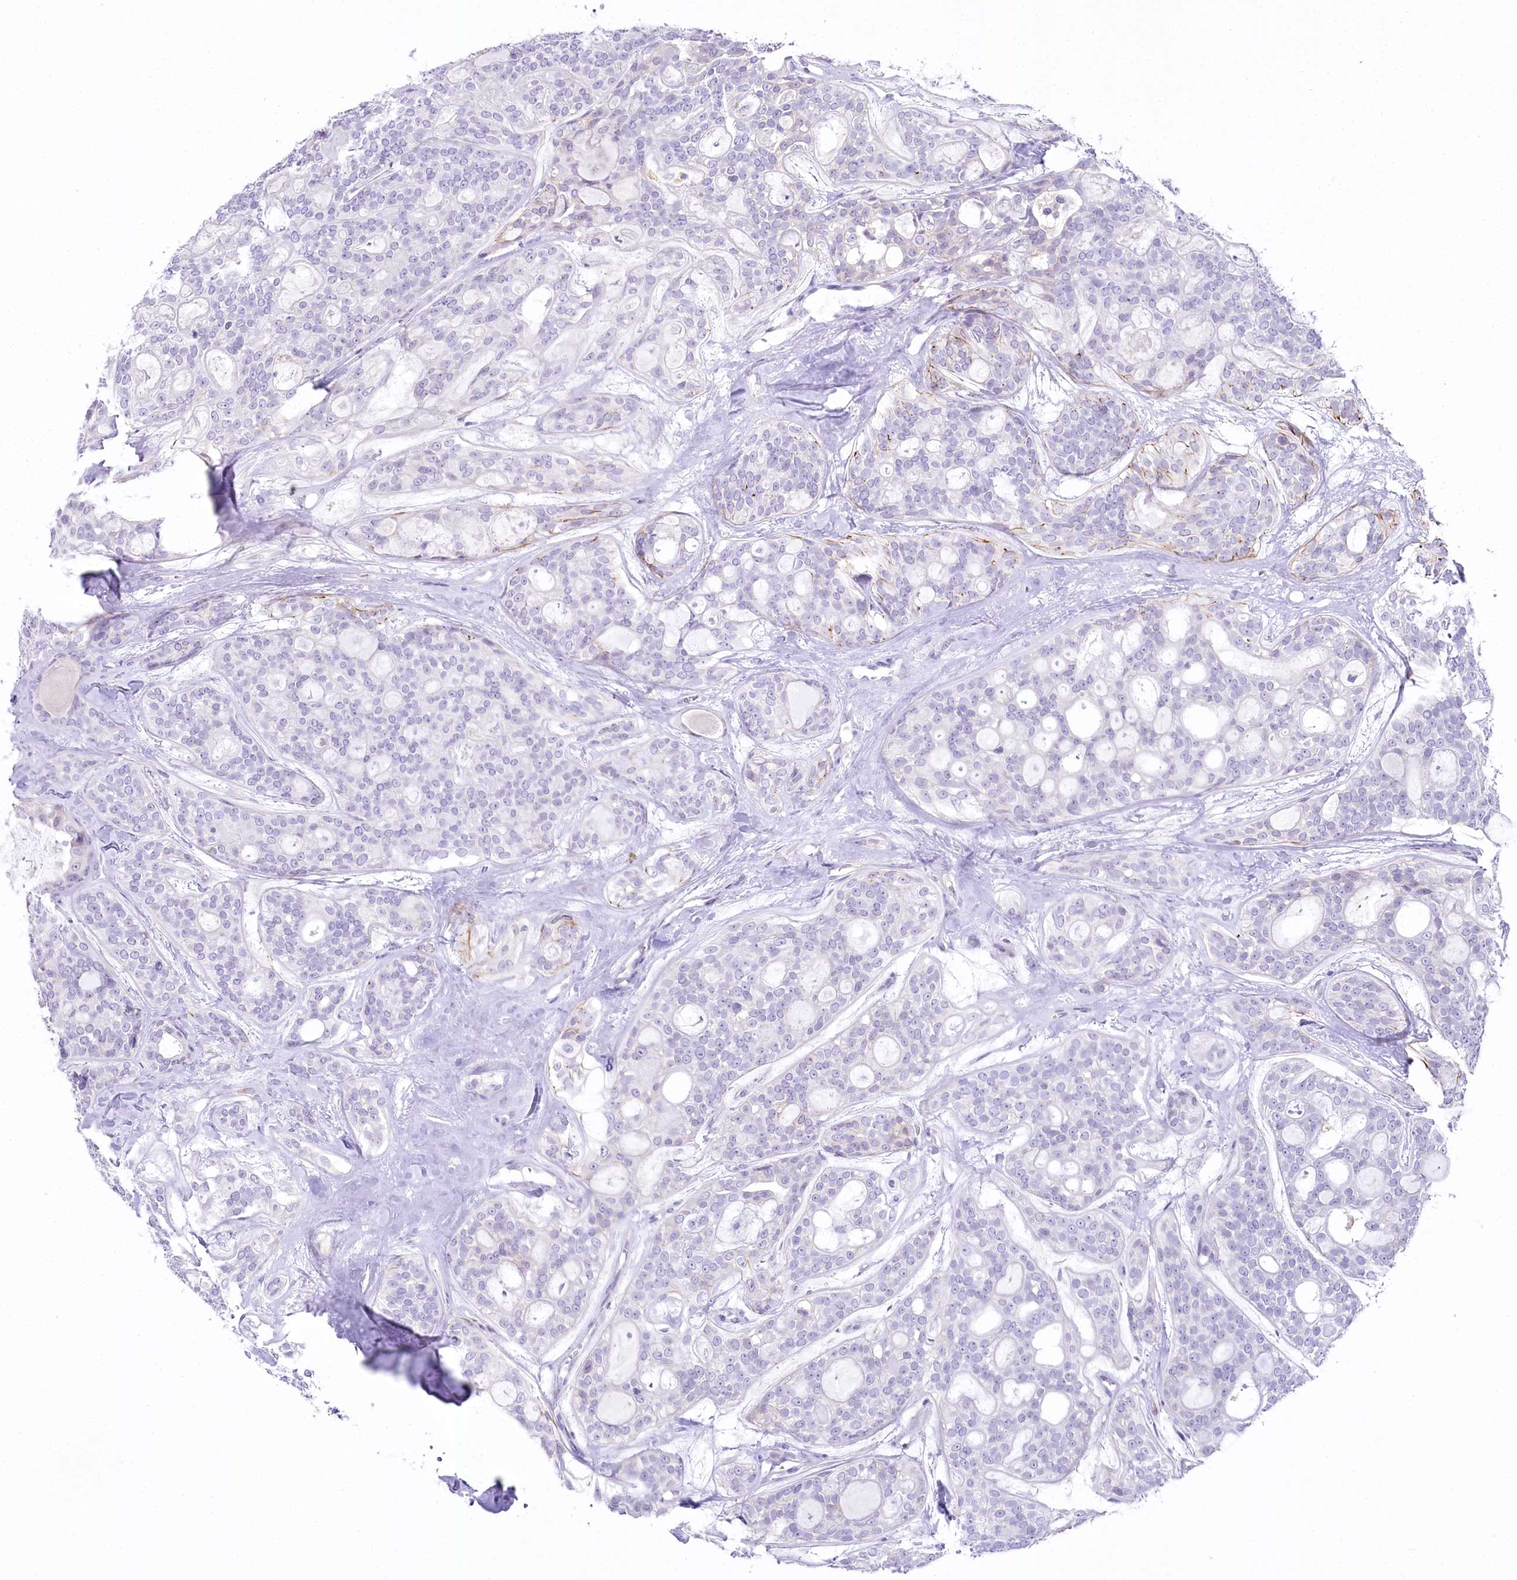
{"staining": {"intensity": "negative", "quantity": "none", "location": "none"}, "tissue": "head and neck cancer", "cell_type": "Tumor cells", "image_type": "cancer", "snomed": [{"axis": "morphology", "description": "Adenocarcinoma, NOS"}, {"axis": "topography", "description": "Head-Neck"}], "caption": "Image shows no significant protein positivity in tumor cells of head and neck adenocarcinoma.", "gene": "MYOZ1", "patient": {"sex": "male", "age": 66}}